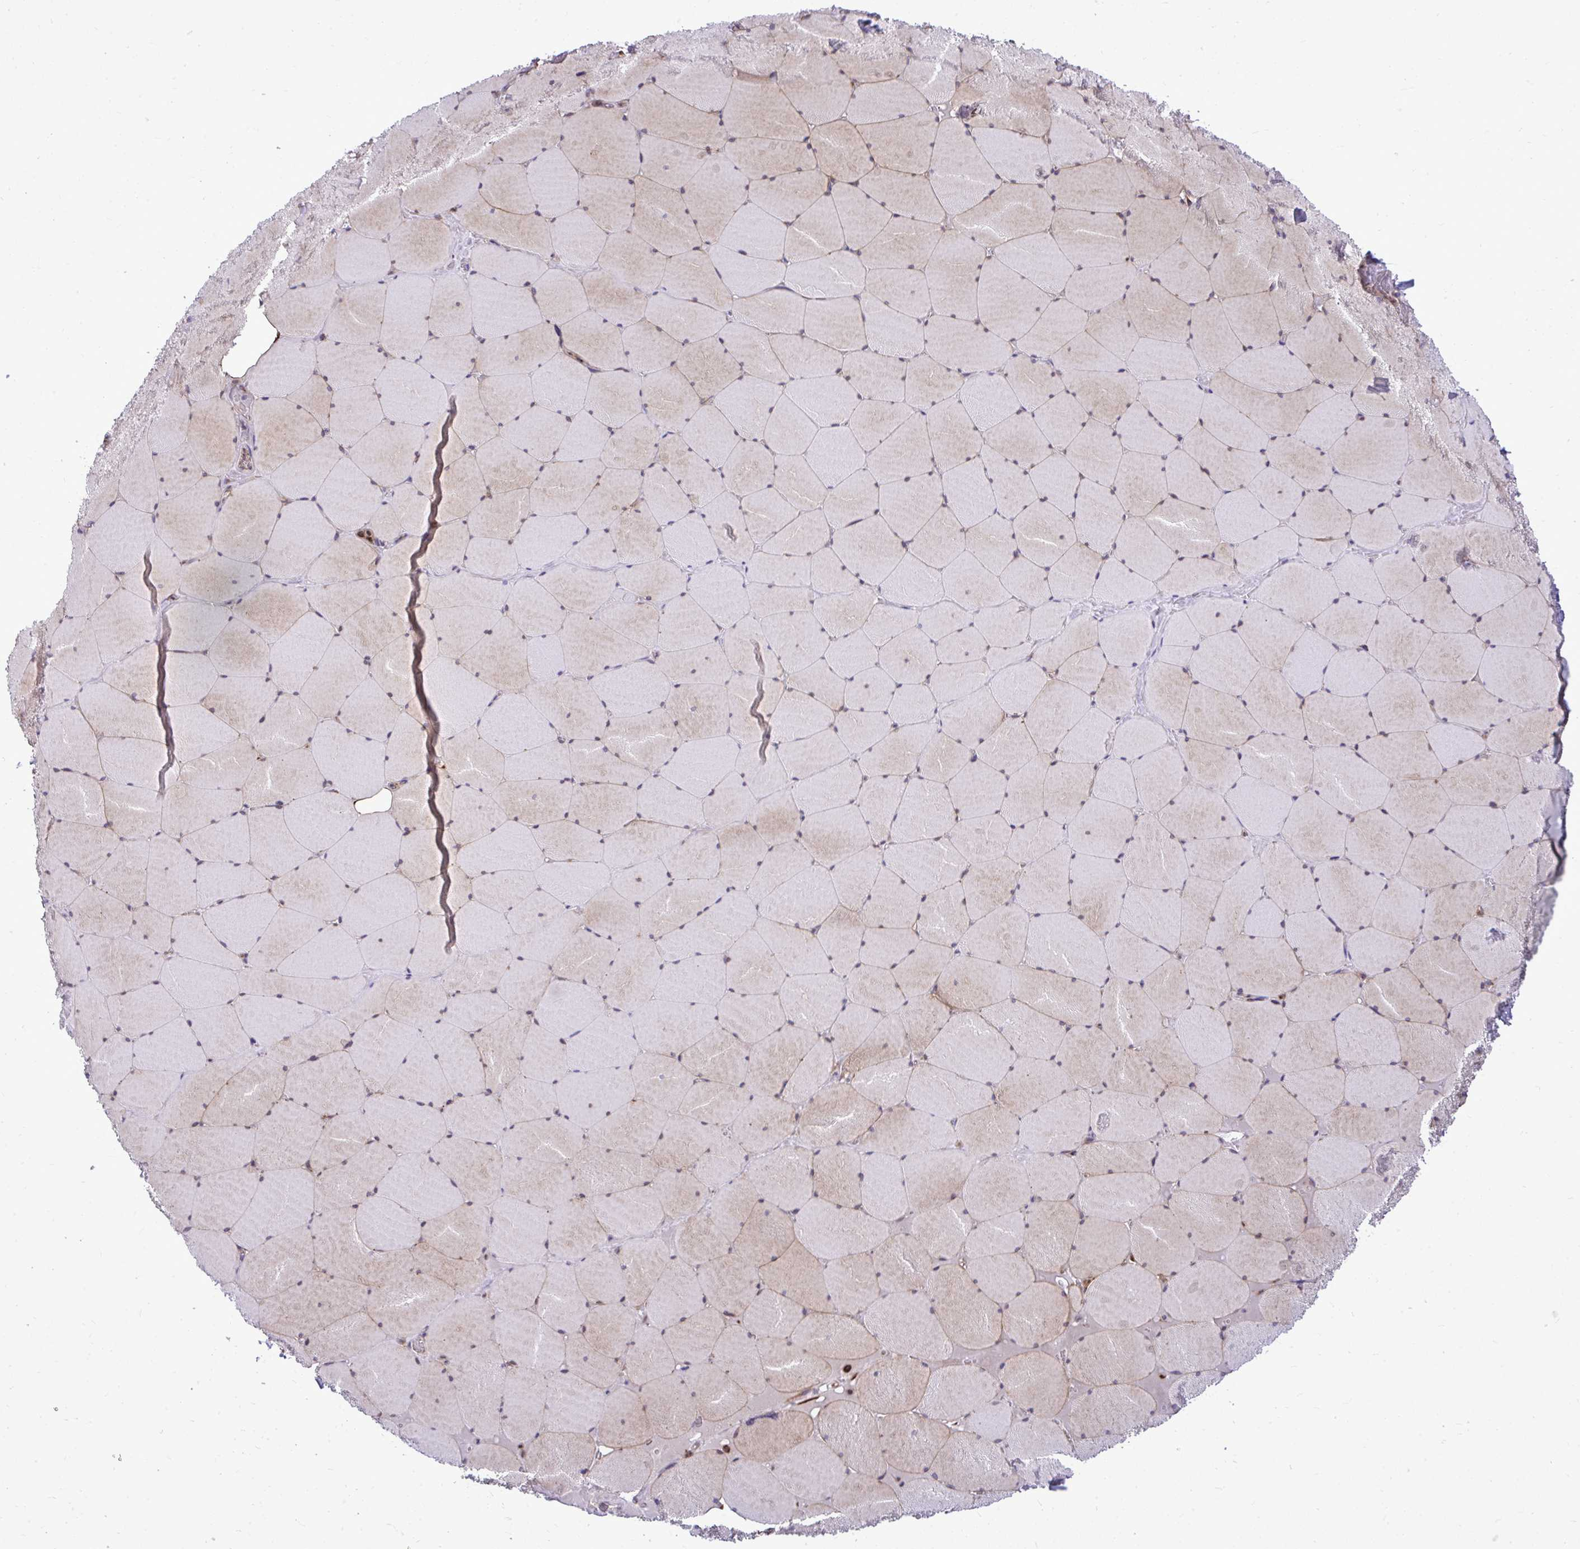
{"staining": {"intensity": "weak", "quantity": ">75%", "location": "cytoplasmic/membranous"}, "tissue": "skeletal muscle", "cell_type": "Myocytes", "image_type": "normal", "snomed": [{"axis": "morphology", "description": "Normal tissue, NOS"}, {"axis": "topography", "description": "Skeletal muscle"}, {"axis": "topography", "description": "Head-Neck"}], "caption": "Skeletal muscle stained with immunohistochemistry shows weak cytoplasmic/membranous expression in approximately >75% of myocytes. (Brightfield microscopy of DAB IHC at high magnification).", "gene": "PAIP2", "patient": {"sex": "male", "age": 66}}